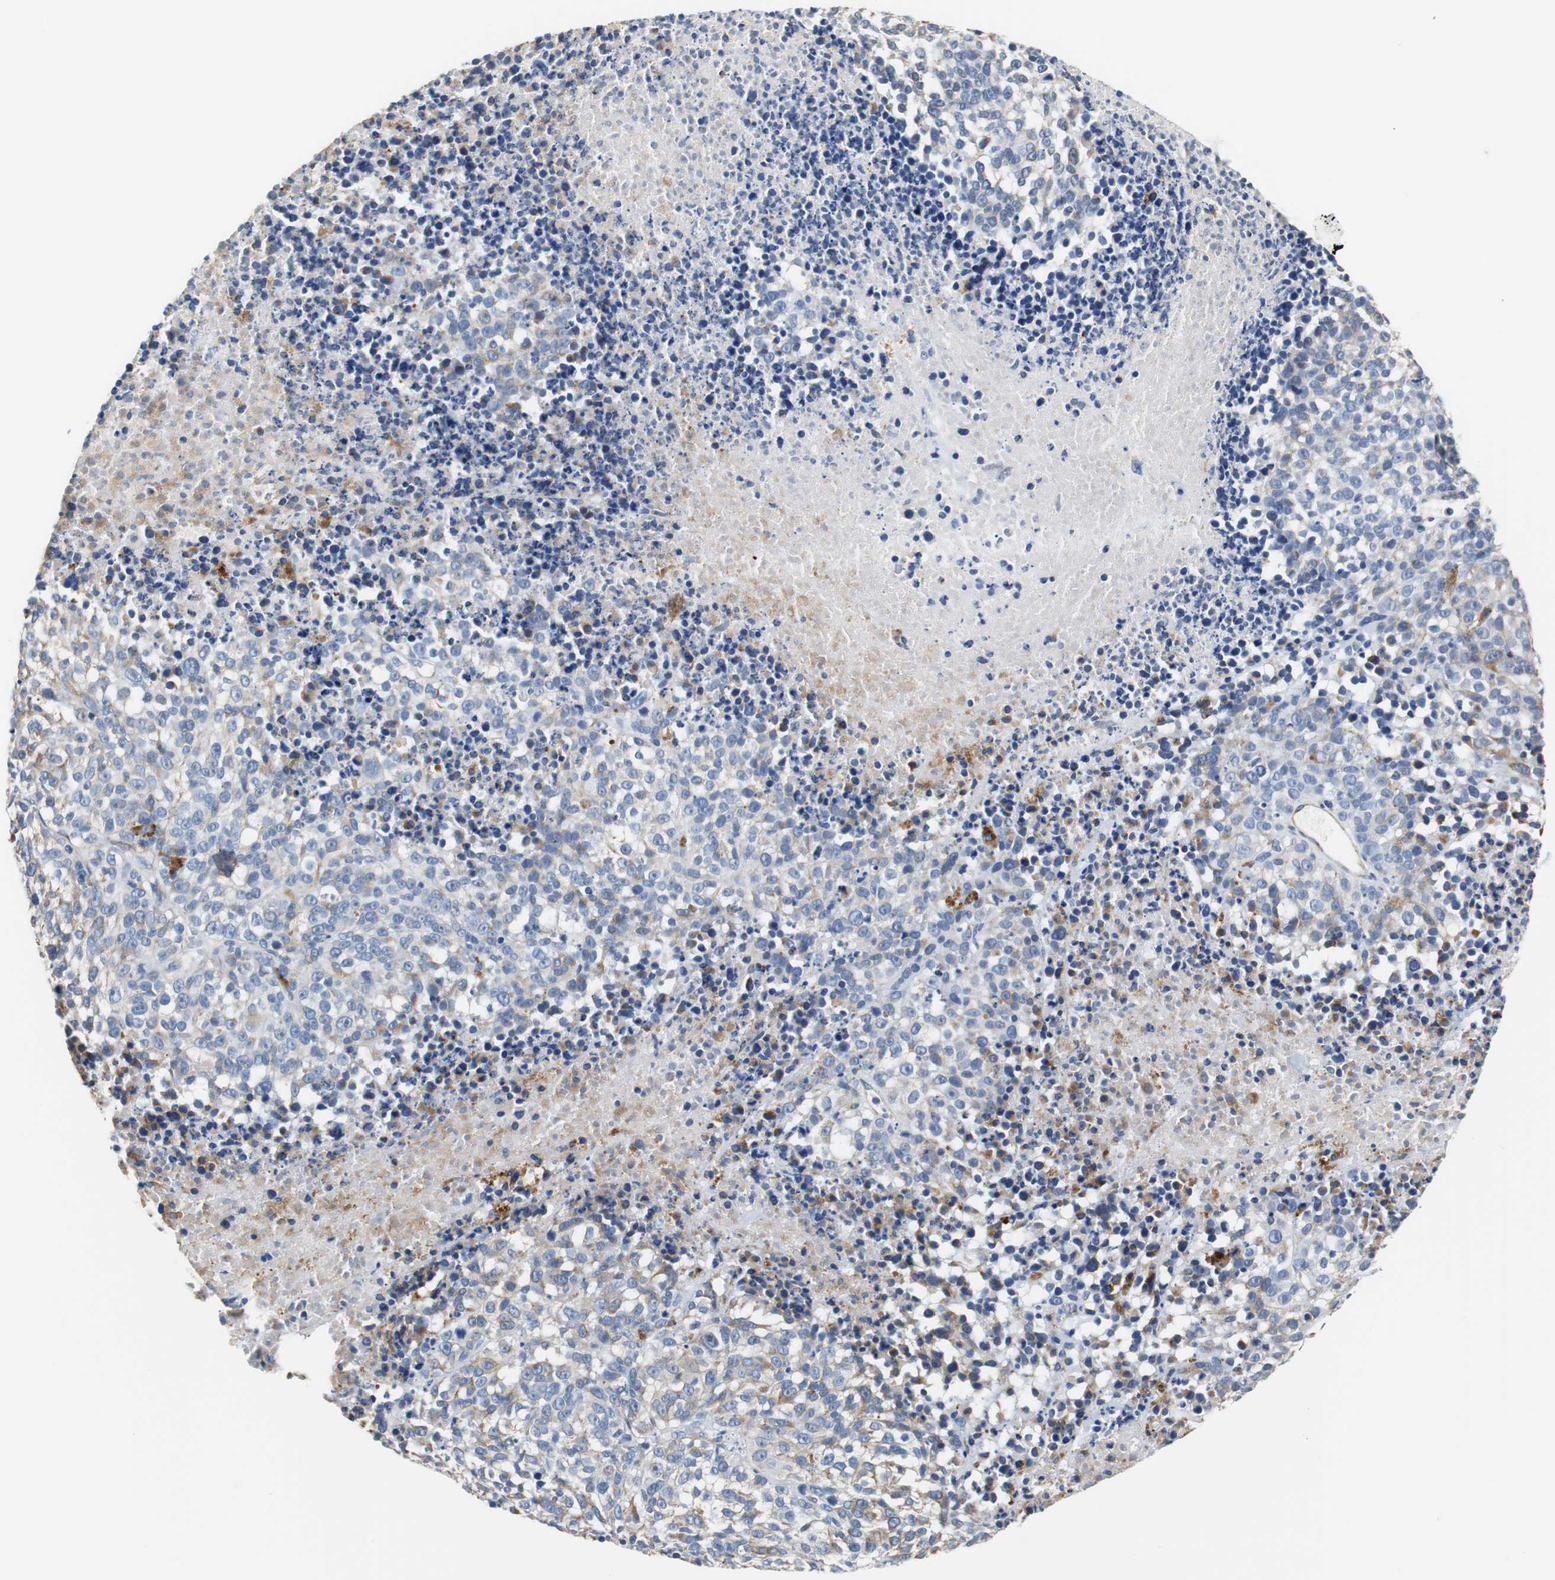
{"staining": {"intensity": "weak", "quantity": "<25%", "location": "cytoplasmic/membranous"}, "tissue": "melanoma", "cell_type": "Tumor cells", "image_type": "cancer", "snomed": [{"axis": "morphology", "description": "Malignant melanoma, Metastatic site"}, {"axis": "topography", "description": "Cerebral cortex"}], "caption": "Immunohistochemical staining of malignant melanoma (metastatic site) displays no significant positivity in tumor cells.", "gene": "PCK1", "patient": {"sex": "female", "age": 52}}